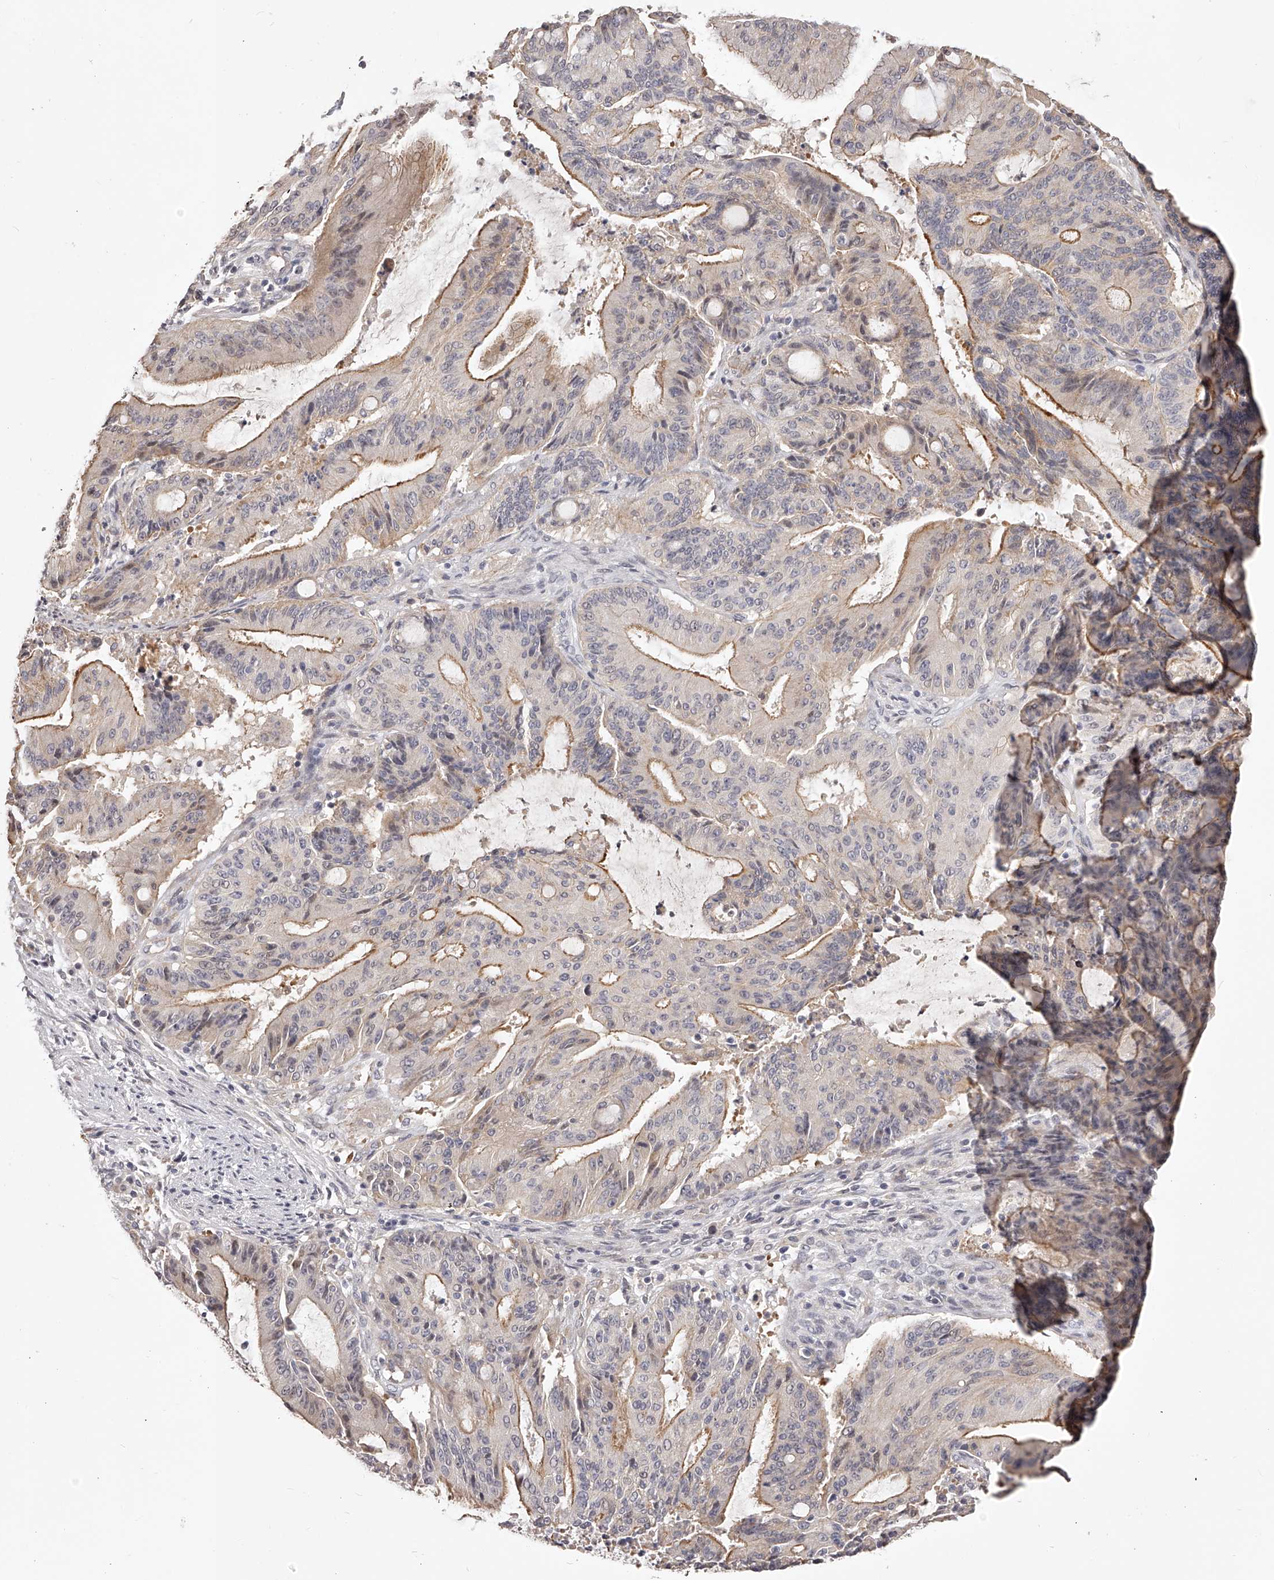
{"staining": {"intensity": "moderate", "quantity": "<25%", "location": "cytoplasmic/membranous"}, "tissue": "liver cancer", "cell_type": "Tumor cells", "image_type": "cancer", "snomed": [{"axis": "morphology", "description": "Normal tissue, NOS"}, {"axis": "morphology", "description": "Cholangiocarcinoma"}, {"axis": "topography", "description": "Liver"}, {"axis": "topography", "description": "Peripheral nerve tissue"}], "caption": "Liver cancer stained with a brown dye exhibits moderate cytoplasmic/membranous positive expression in about <25% of tumor cells.", "gene": "ZNF582", "patient": {"sex": "female", "age": 73}}